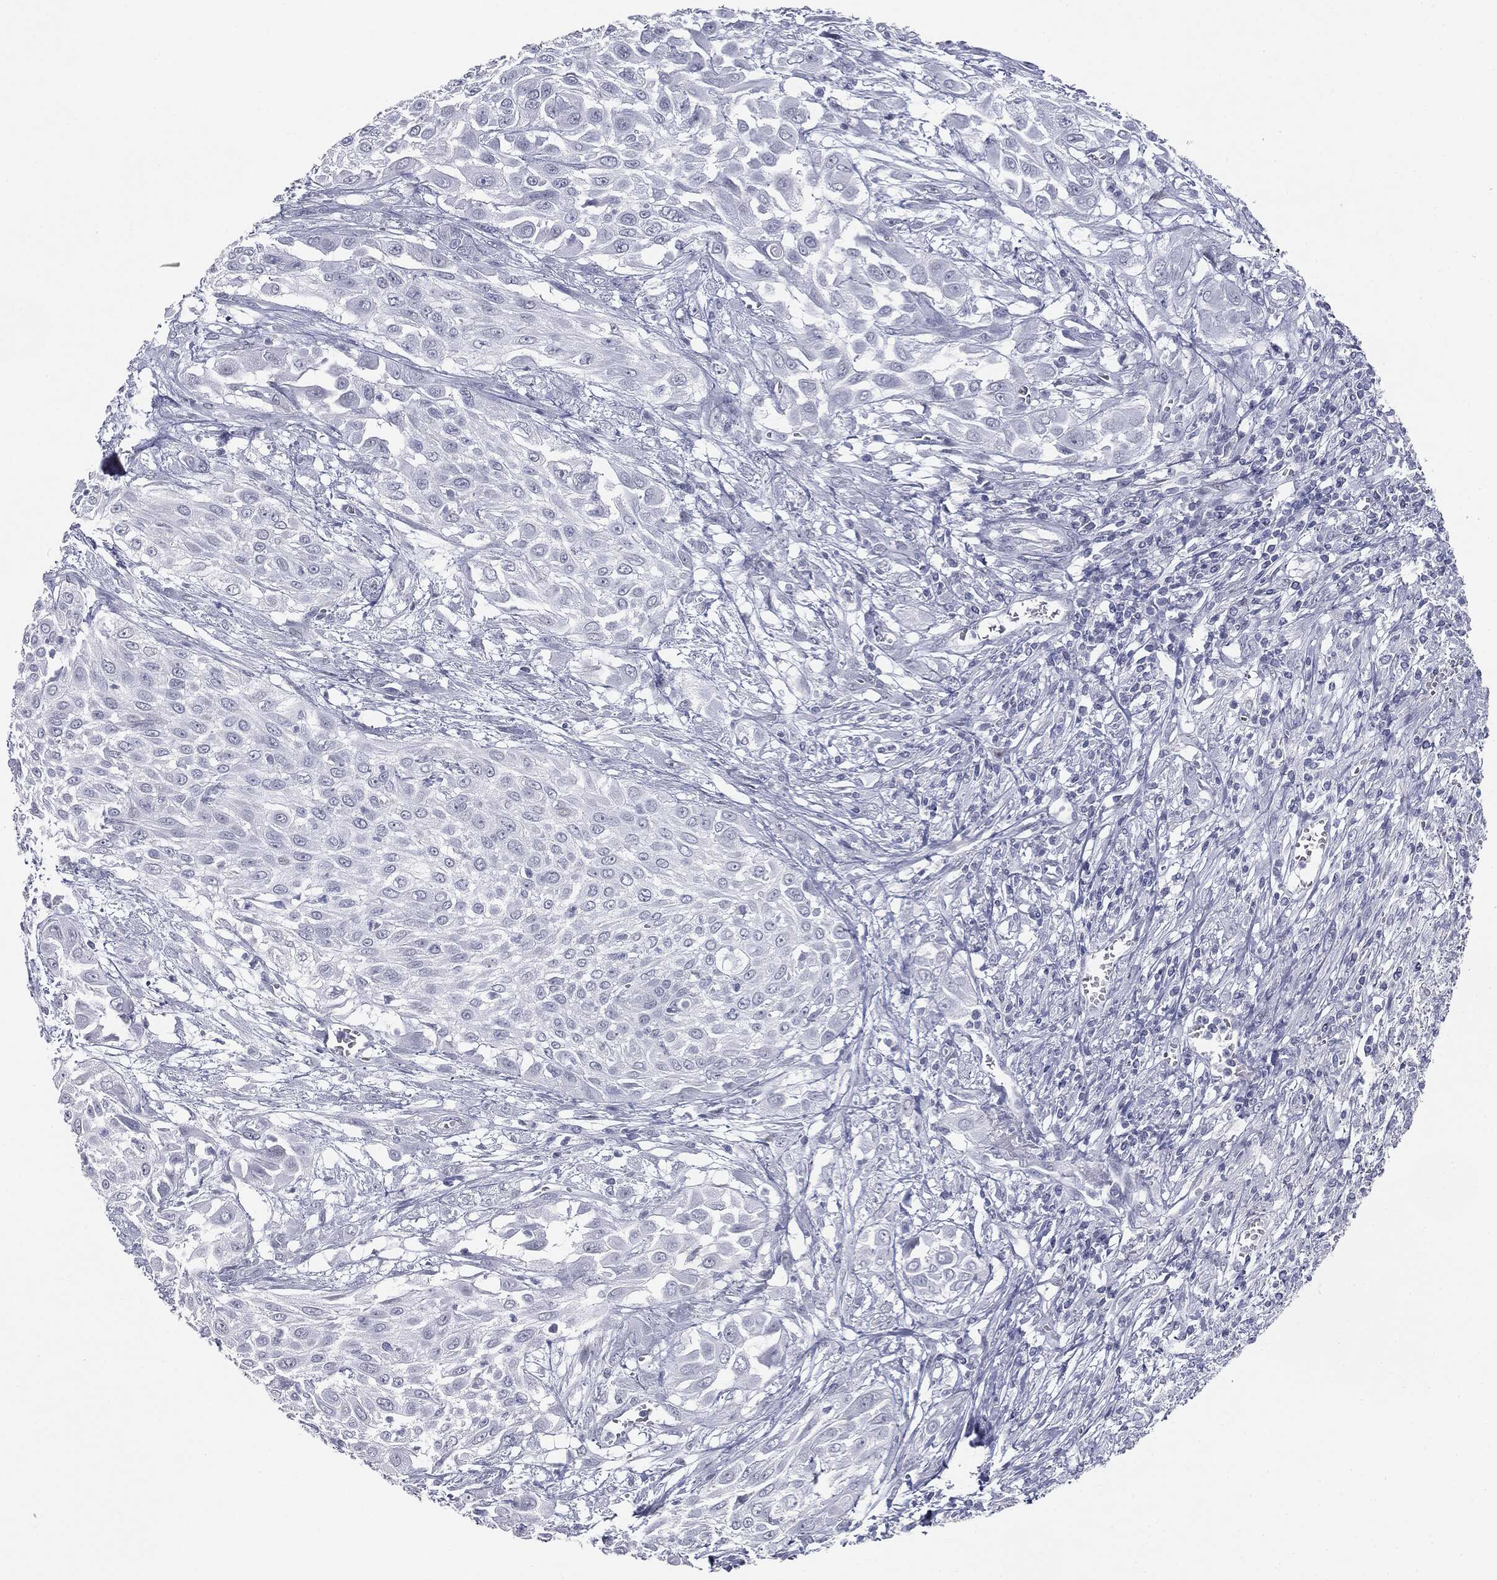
{"staining": {"intensity": "negative", "quantity": "none", "location": "none"}, "tissue": "urothelial cancer", "cell_type": "Tumor cells", "image_type": "cancer", "snomed": [{"axis": "morphology", "description": "Urothelial carcinoma, High grade"}, {"axis": "topography", "description": "Urinary bladder"}], "caption": "Tumor cells are negative for protein expression in human high-grade urothelial carcinoma.", "gene": "TPO", "patient": {"sex": "male", "age": 57}}